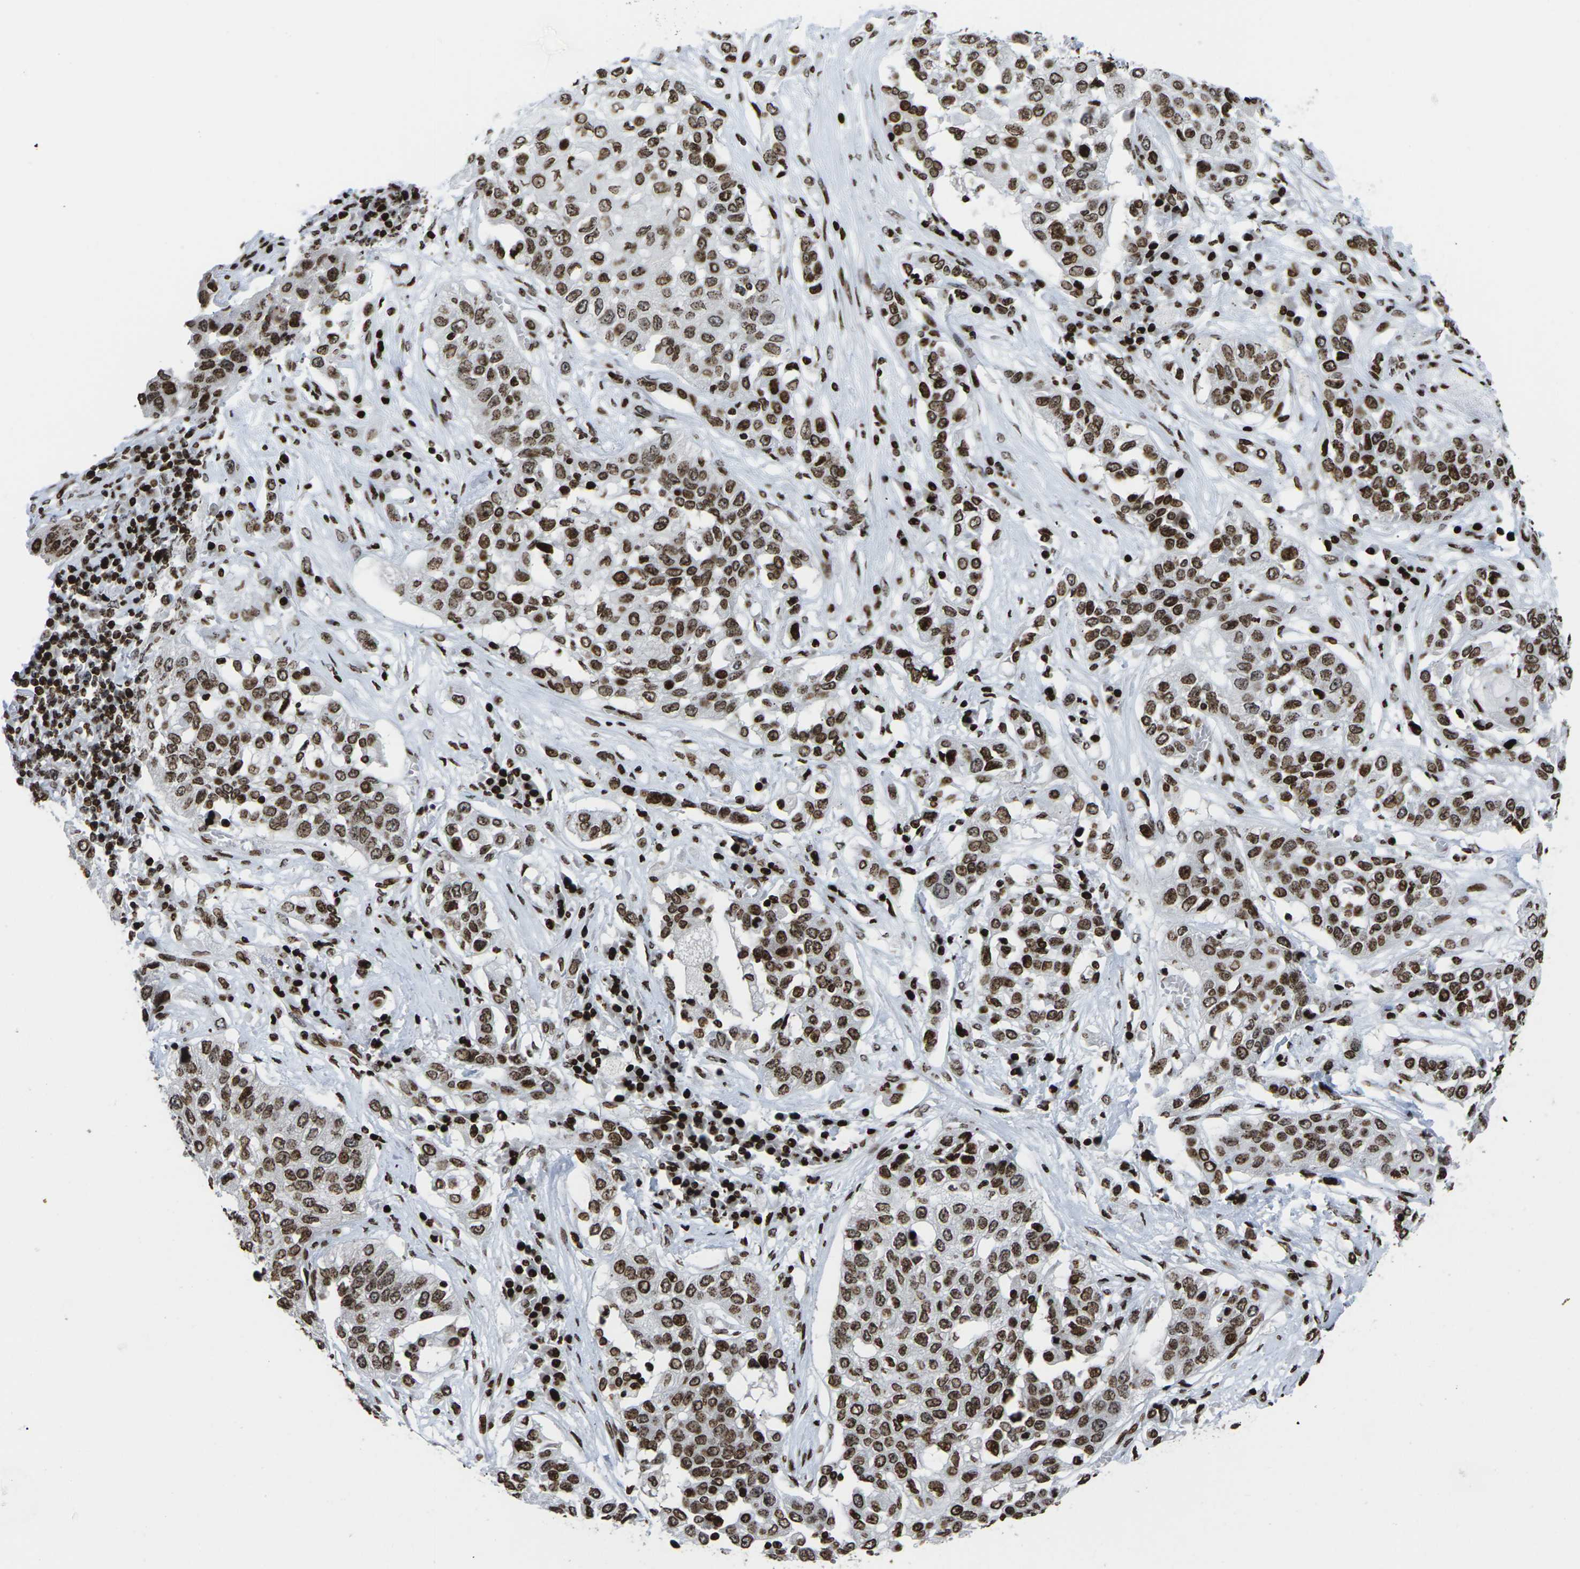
{"staining": {"intensity": "strong", "quantity": ">75%", "location": "cytoplasmic/membranous,nuclear"}, "tissue": "lung cancer", "cell_type": "Tumor cells", "image_type": "cancer", "snomed": [{"axis": "morphology", "description": "Squamous cell carcinoma, NOS"}, {"axis": "topography", "description": "Lung"}], "caption": "Lung squamous cell carcinoma stained with a protein marker reveals strong staining in tumor cells.", "gene": "H1-4", "patient": {"sex": "male", "age": 71}}